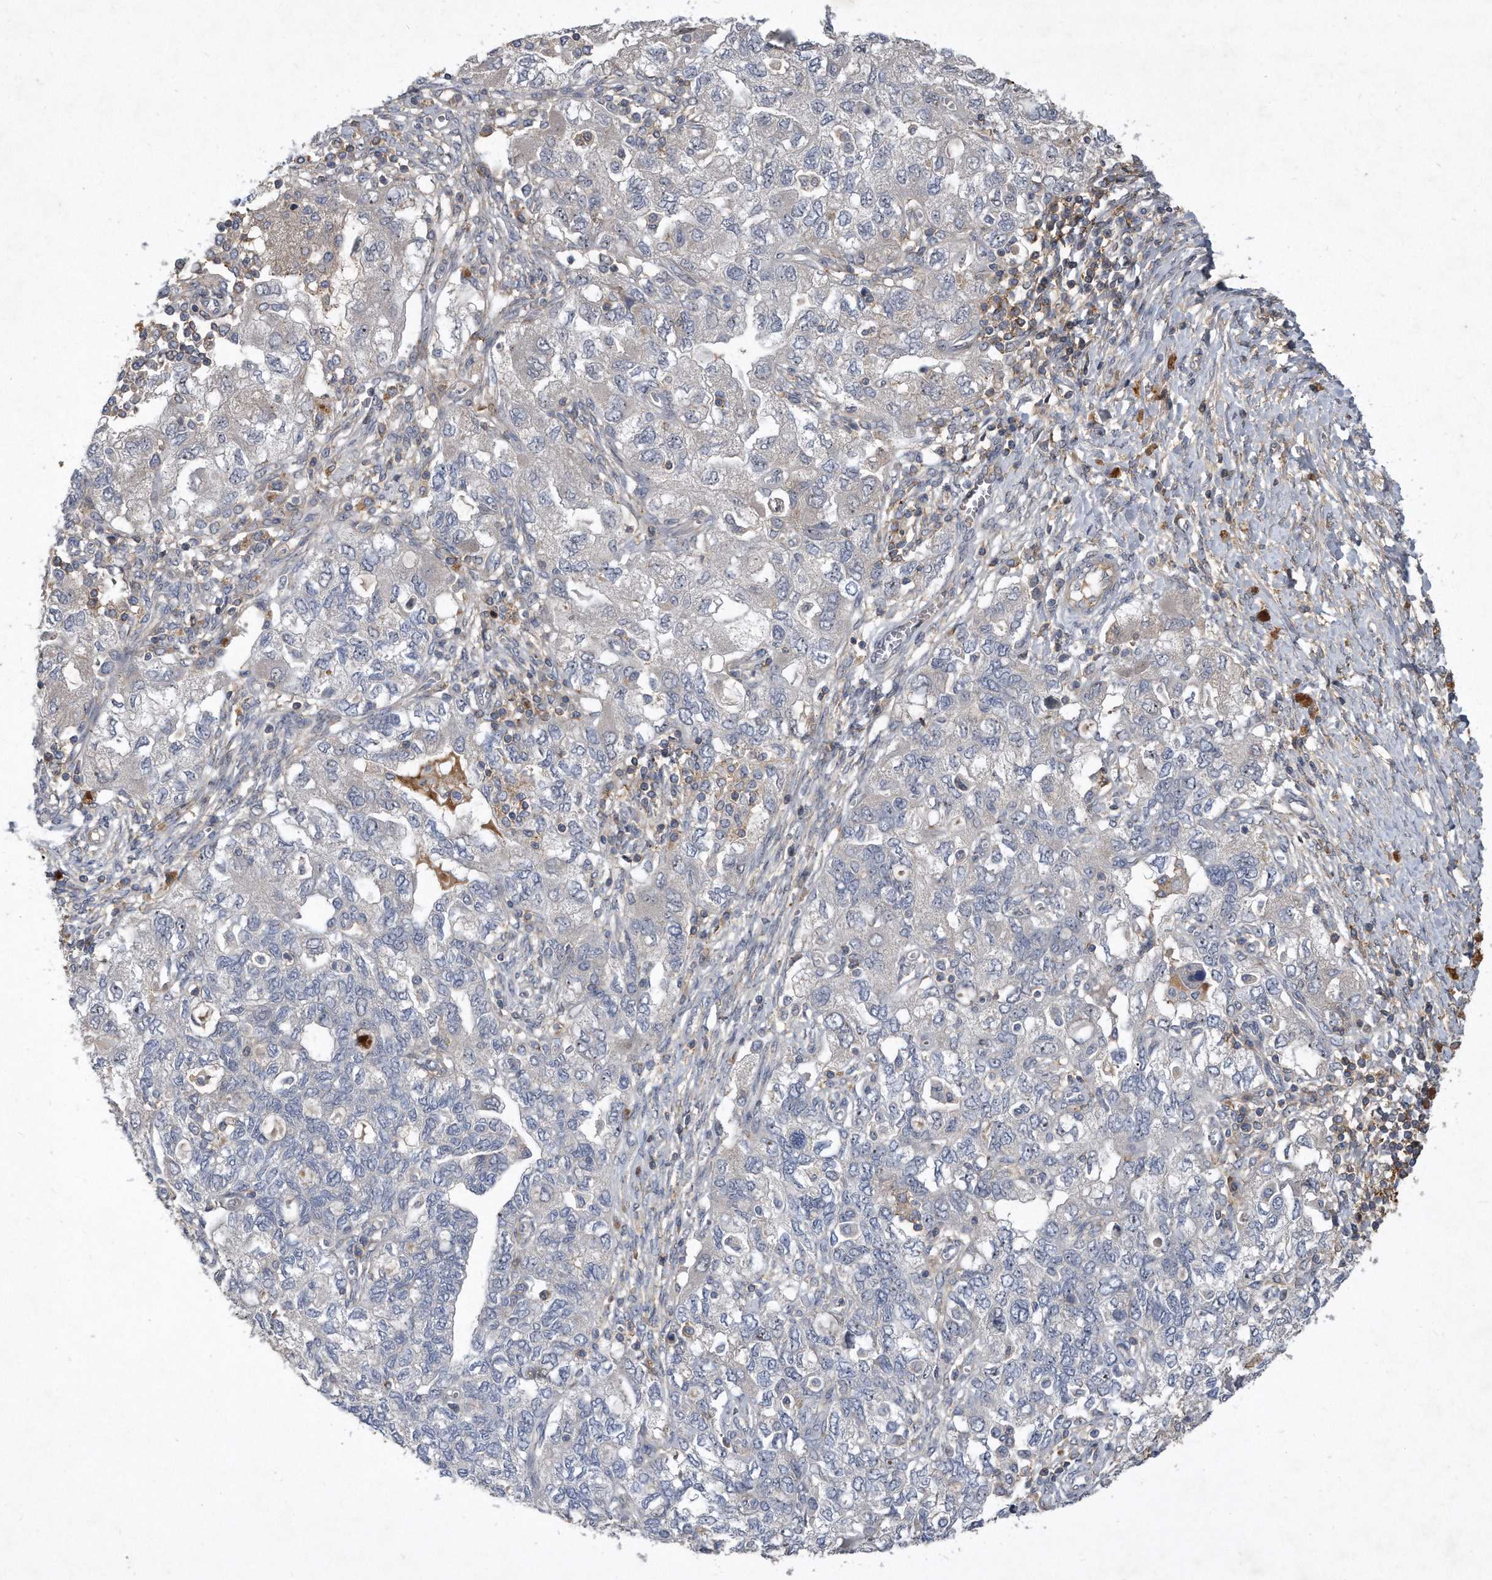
{"staining": {"intensity": "negative", "quantity": "none", "location": "none"}, "tissue": "ovarian cancer", "cell_type": "Tumor cells", "image_type": "cancer", "snomed": [{"axis": "morphology", "description": "Carcinoma, NOS"}, {"axis": "morphology", "description": "Cystadenocarcinoma, serous, NOS"}, {"axis": "topography", "description": "Ovary"}], "caption": "This is a image of immunohistochemistry staining of carcinoma (ovarian), which shows no staining in tumor cells.", "gene": "PGBD2", "patient": {"sex": "female", "age": 69}}